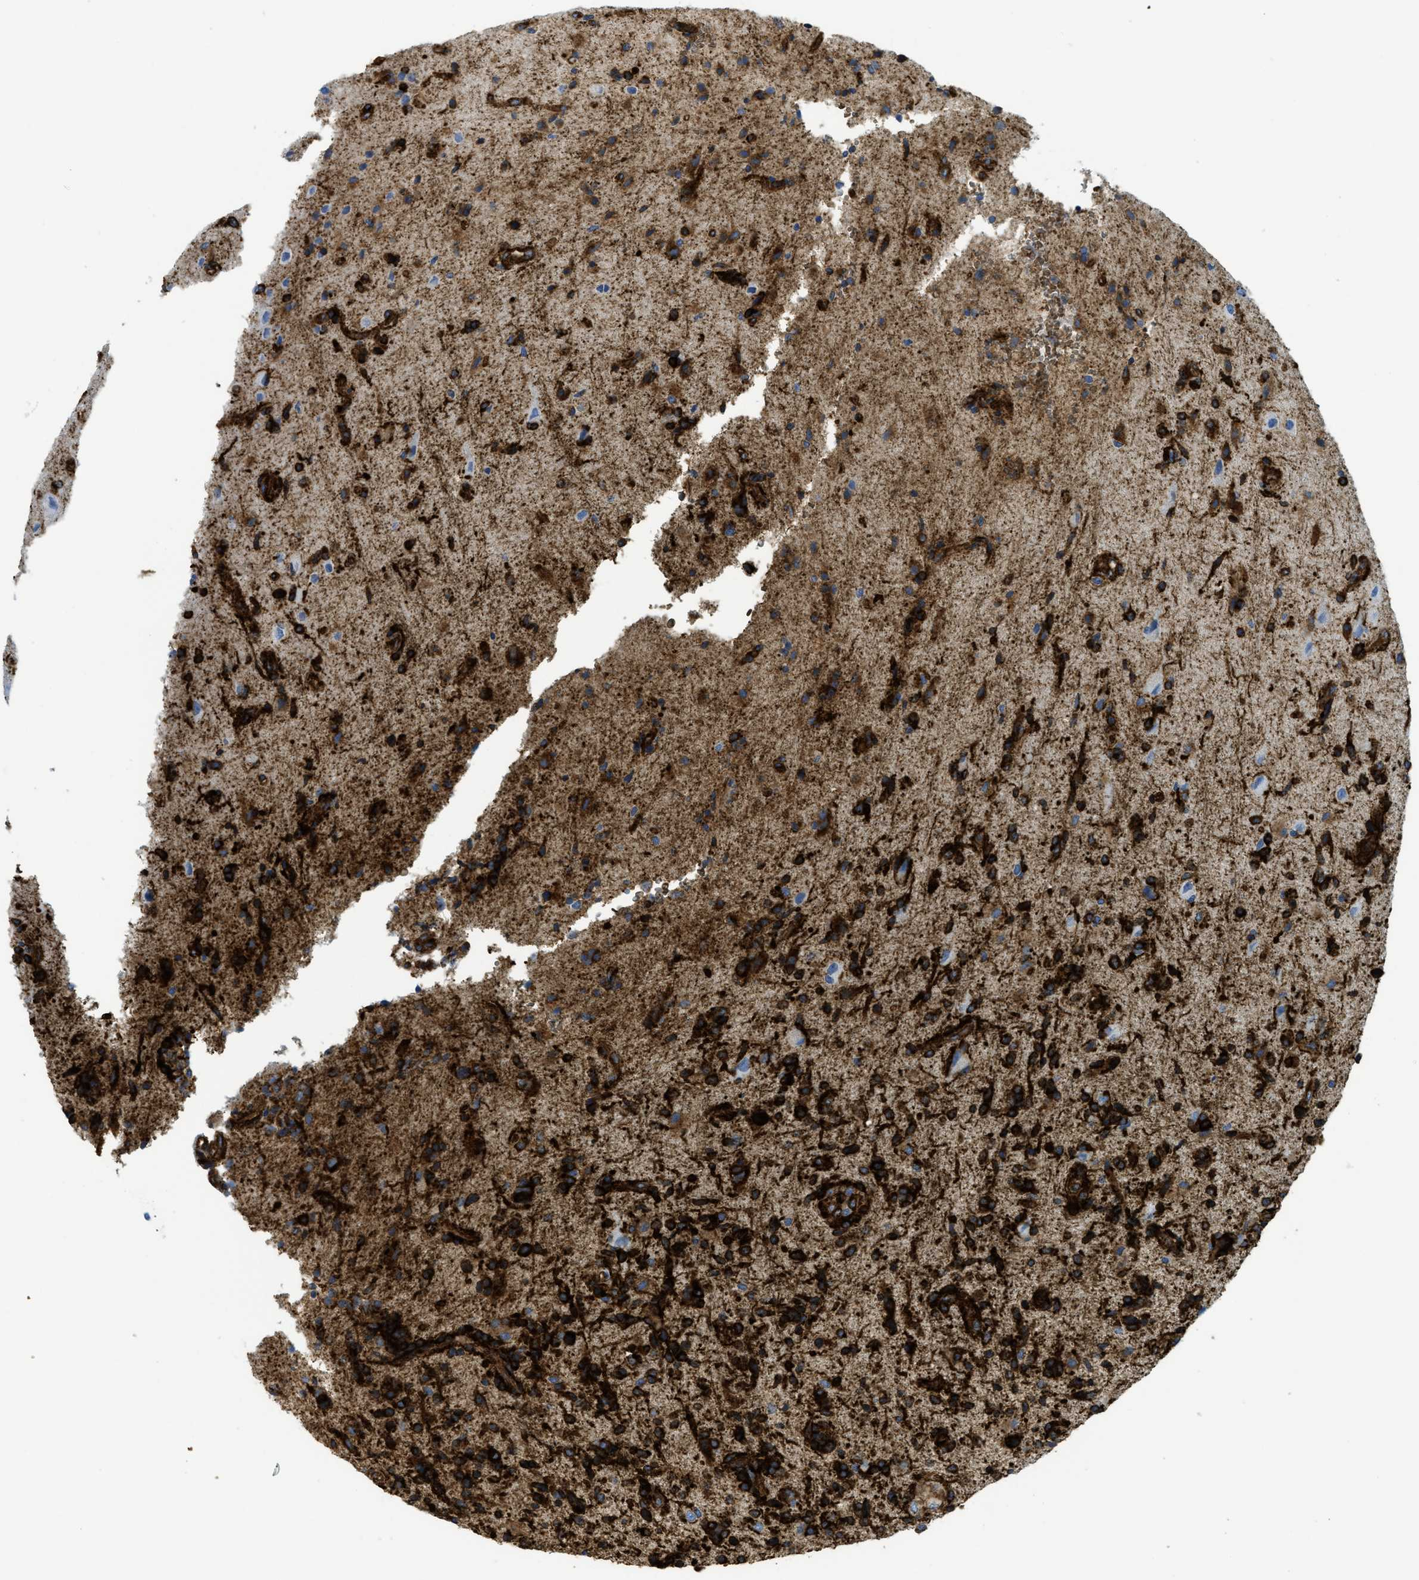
{"staining": {"intensity": "strong", "quantity": ">75%", "location": "cytoplasmic/membranous"}, "tissue": "glioma", "cell_type": "Tumor cells", "image_type": "cancer", "snomed": [{"axis": "morphology", "description": "Glioma, malignant, High grade"}, {"axis": "topography", "description": "Brain"}], "caption": "Brown immunohistochemical staining in malignant high-grade glioma reveals strong cytoplasmic/membranous positivity in about >75% of tumor cells.", "gene": "HIP1", "patient": {"sex": "male", "age": 72}}